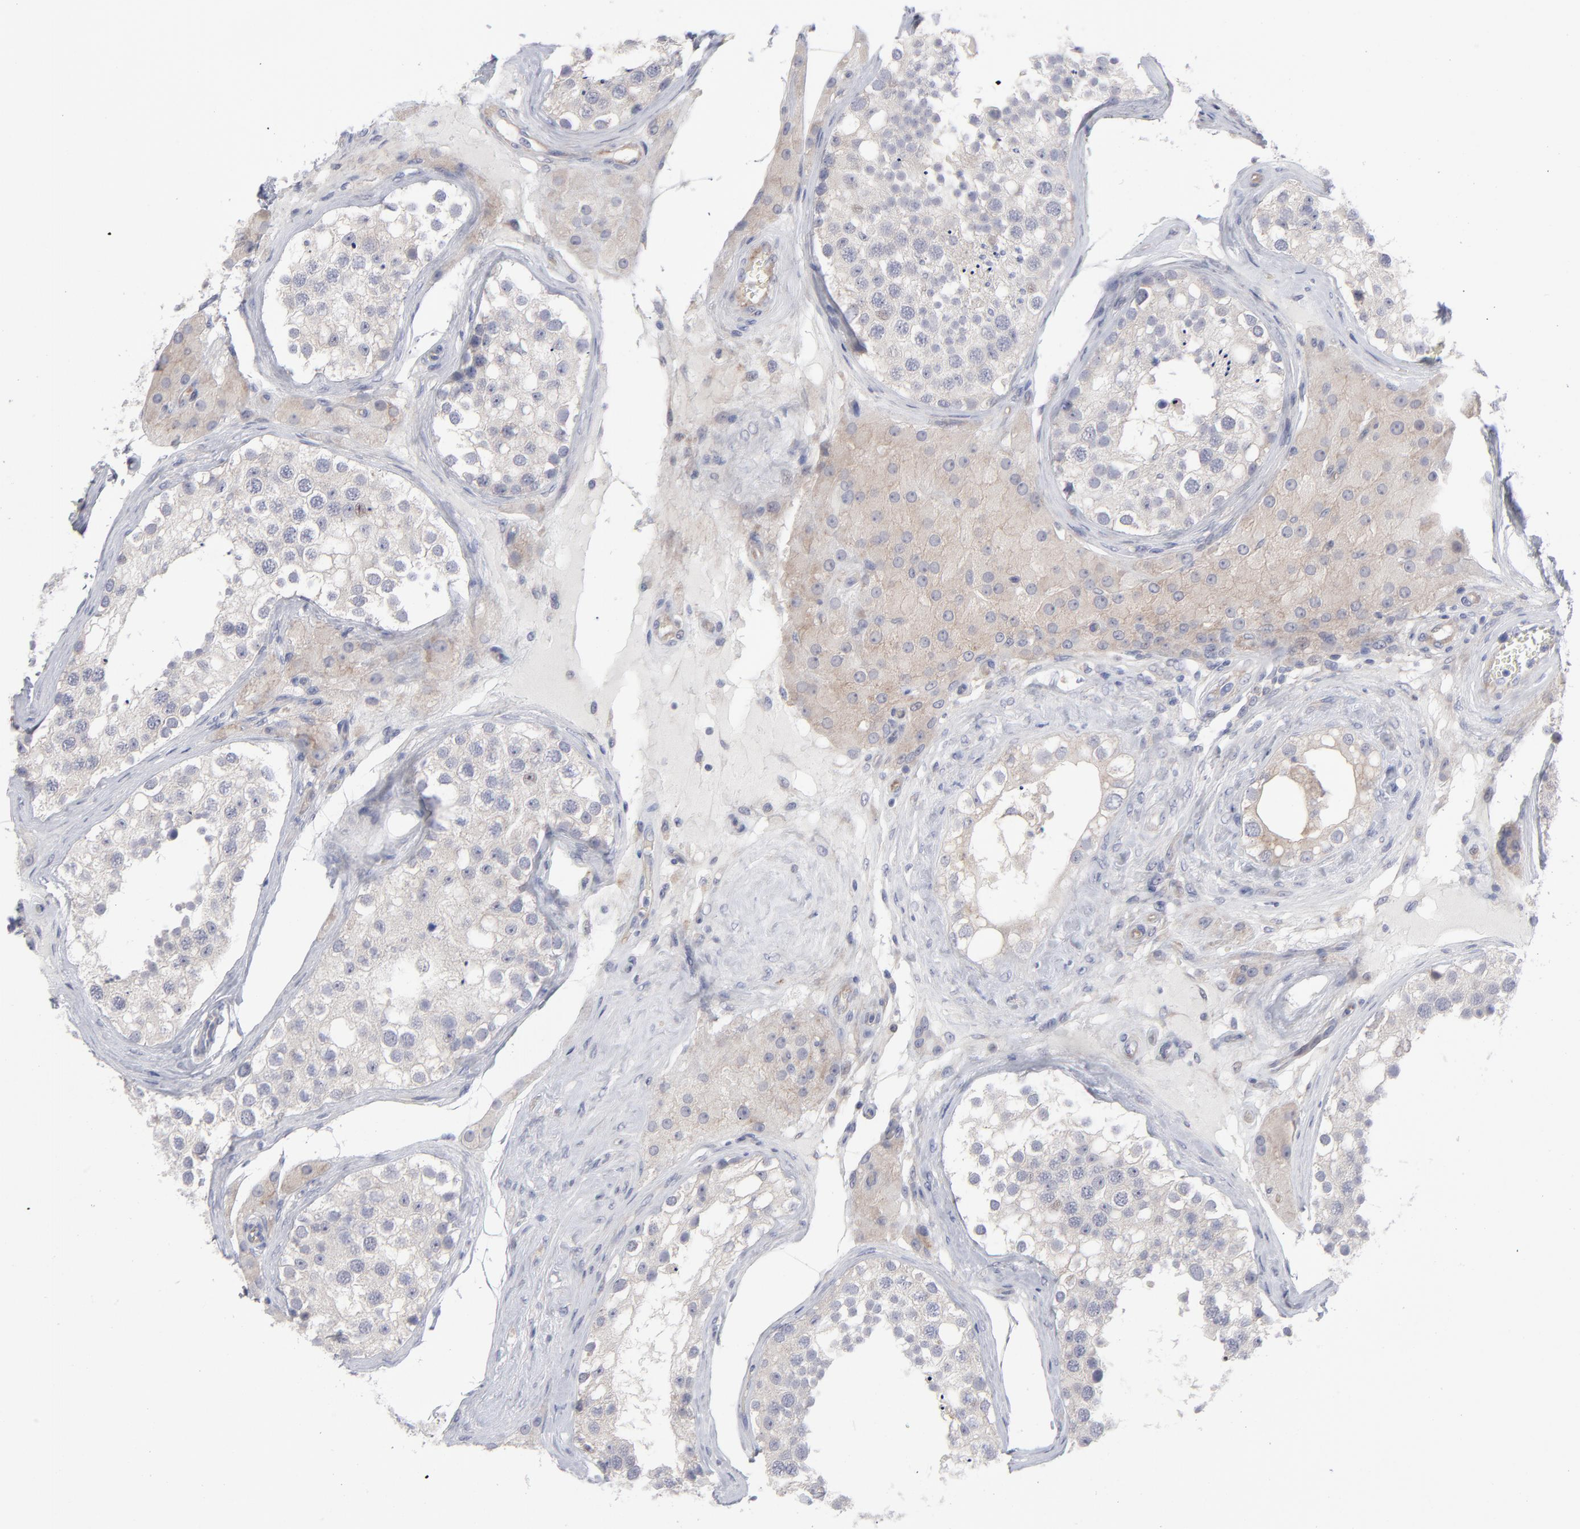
{"staining": {"intensity": "negative", "quantity": "none", "location": "none"}, "tissue": "testis", "cell_type": "Cells in seminiferous ducts", "image_type": "normal", "snomed": [{"axis": "morphology", "description": "Normal tissue, NOS"}, {"axis": "topography", "description": "Testis"}], "caption": "Protein analysis of benign testis exhibits no significant staining in cells in seminiferous ducts.", "gene": "RPS24", "patient": {"sex": "male", "age": 68}}